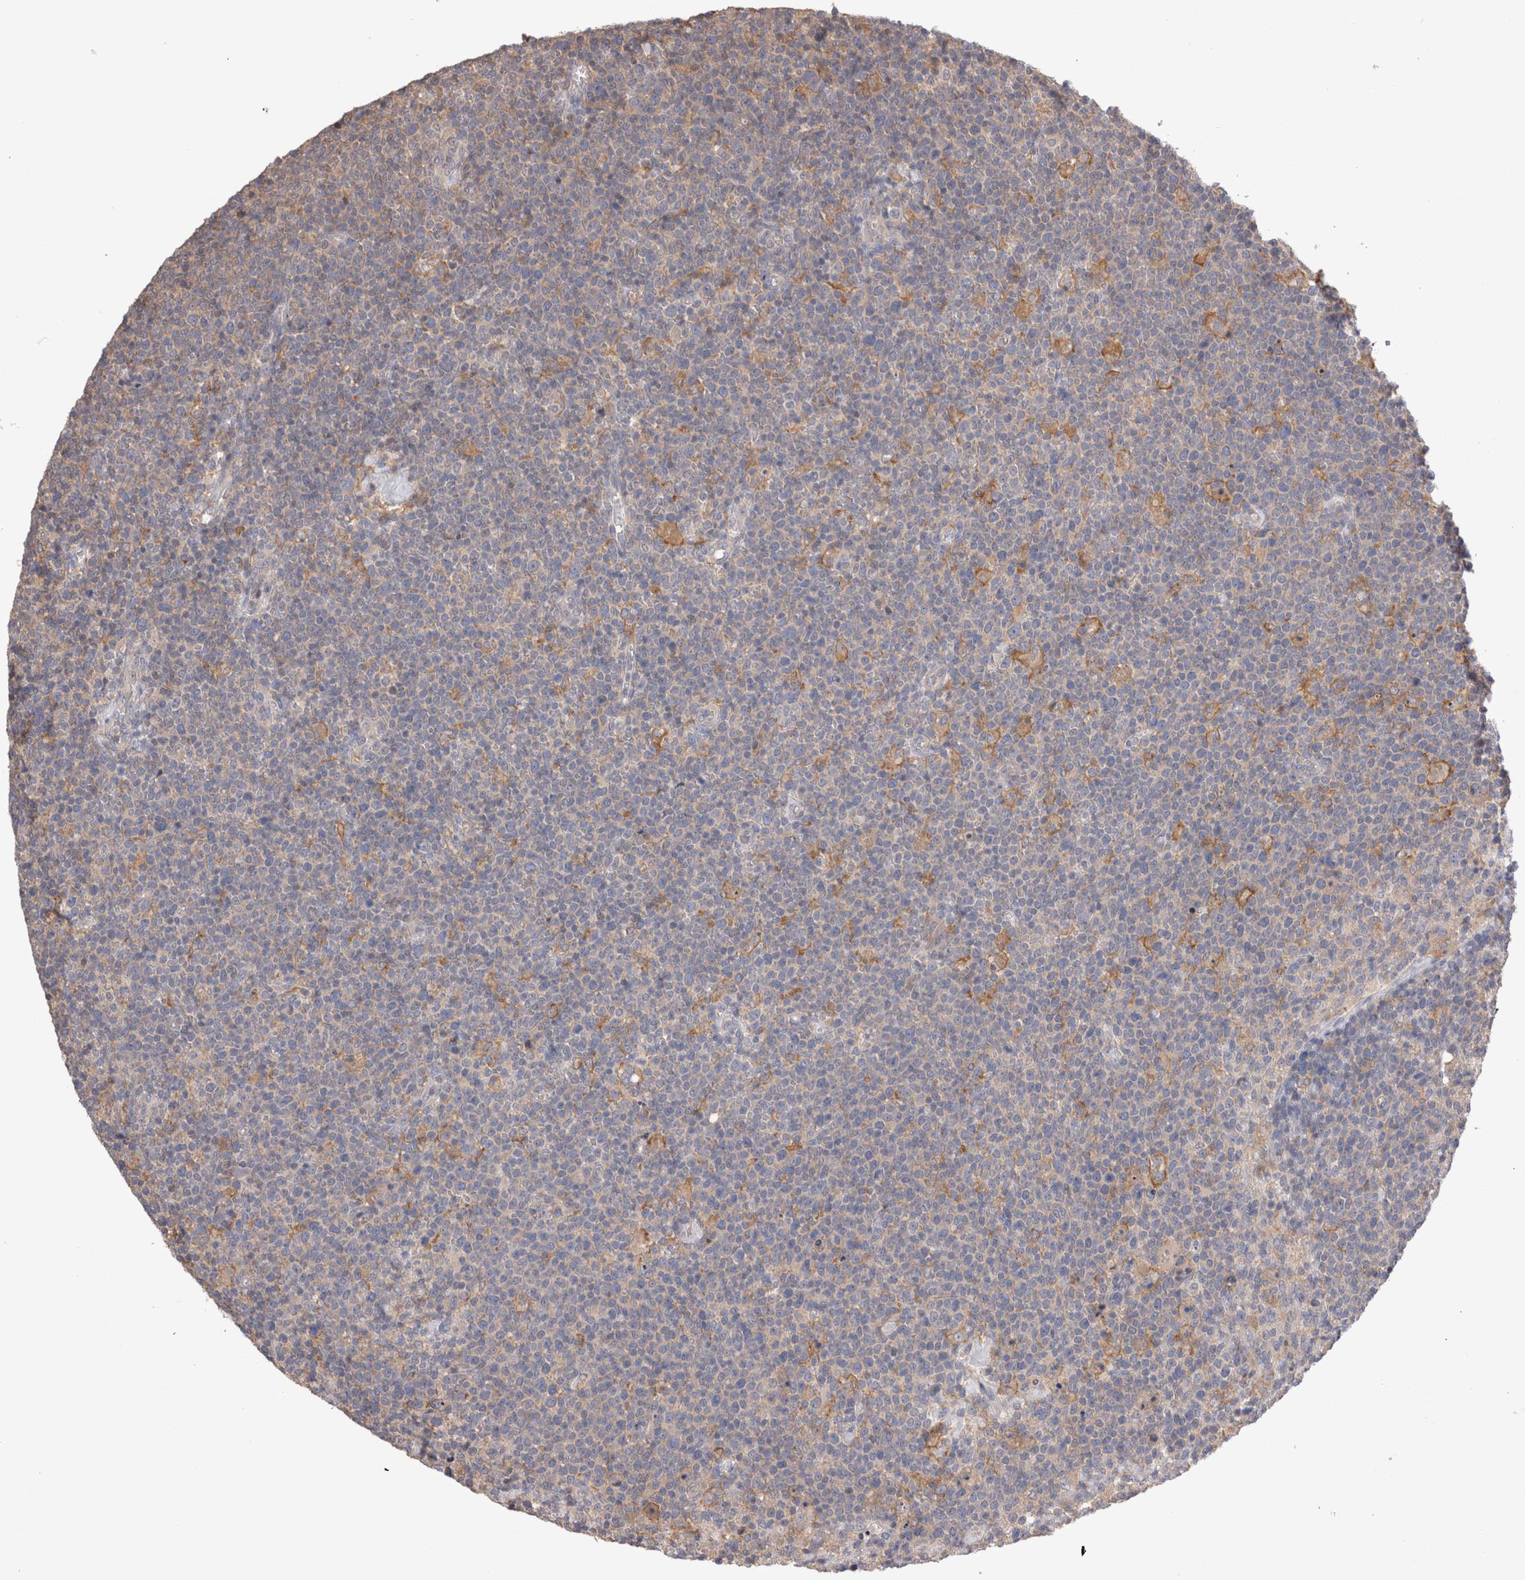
{"staining": {"intensity": "negative", "quantity": "none", "location": "none"}, "tissue": "lymphoma", "cell_type": "Tumor cells", "image_type": "cancer", "snomed": [{"axis": "morphology", "description": "Malignant lymphoma, non-Hodgkin's type, High grade"}, {"axis": "topography", "description": "Lymph node"}], "caption": "A high-resolution image shows immunohistochemistry staining of malignant lymphoma, non-Hodgkin's type (high-grade), which displays no significant staining in tumor cells.", "gene": "OTOR", "patient": {"sex": "male", "age": 61}}